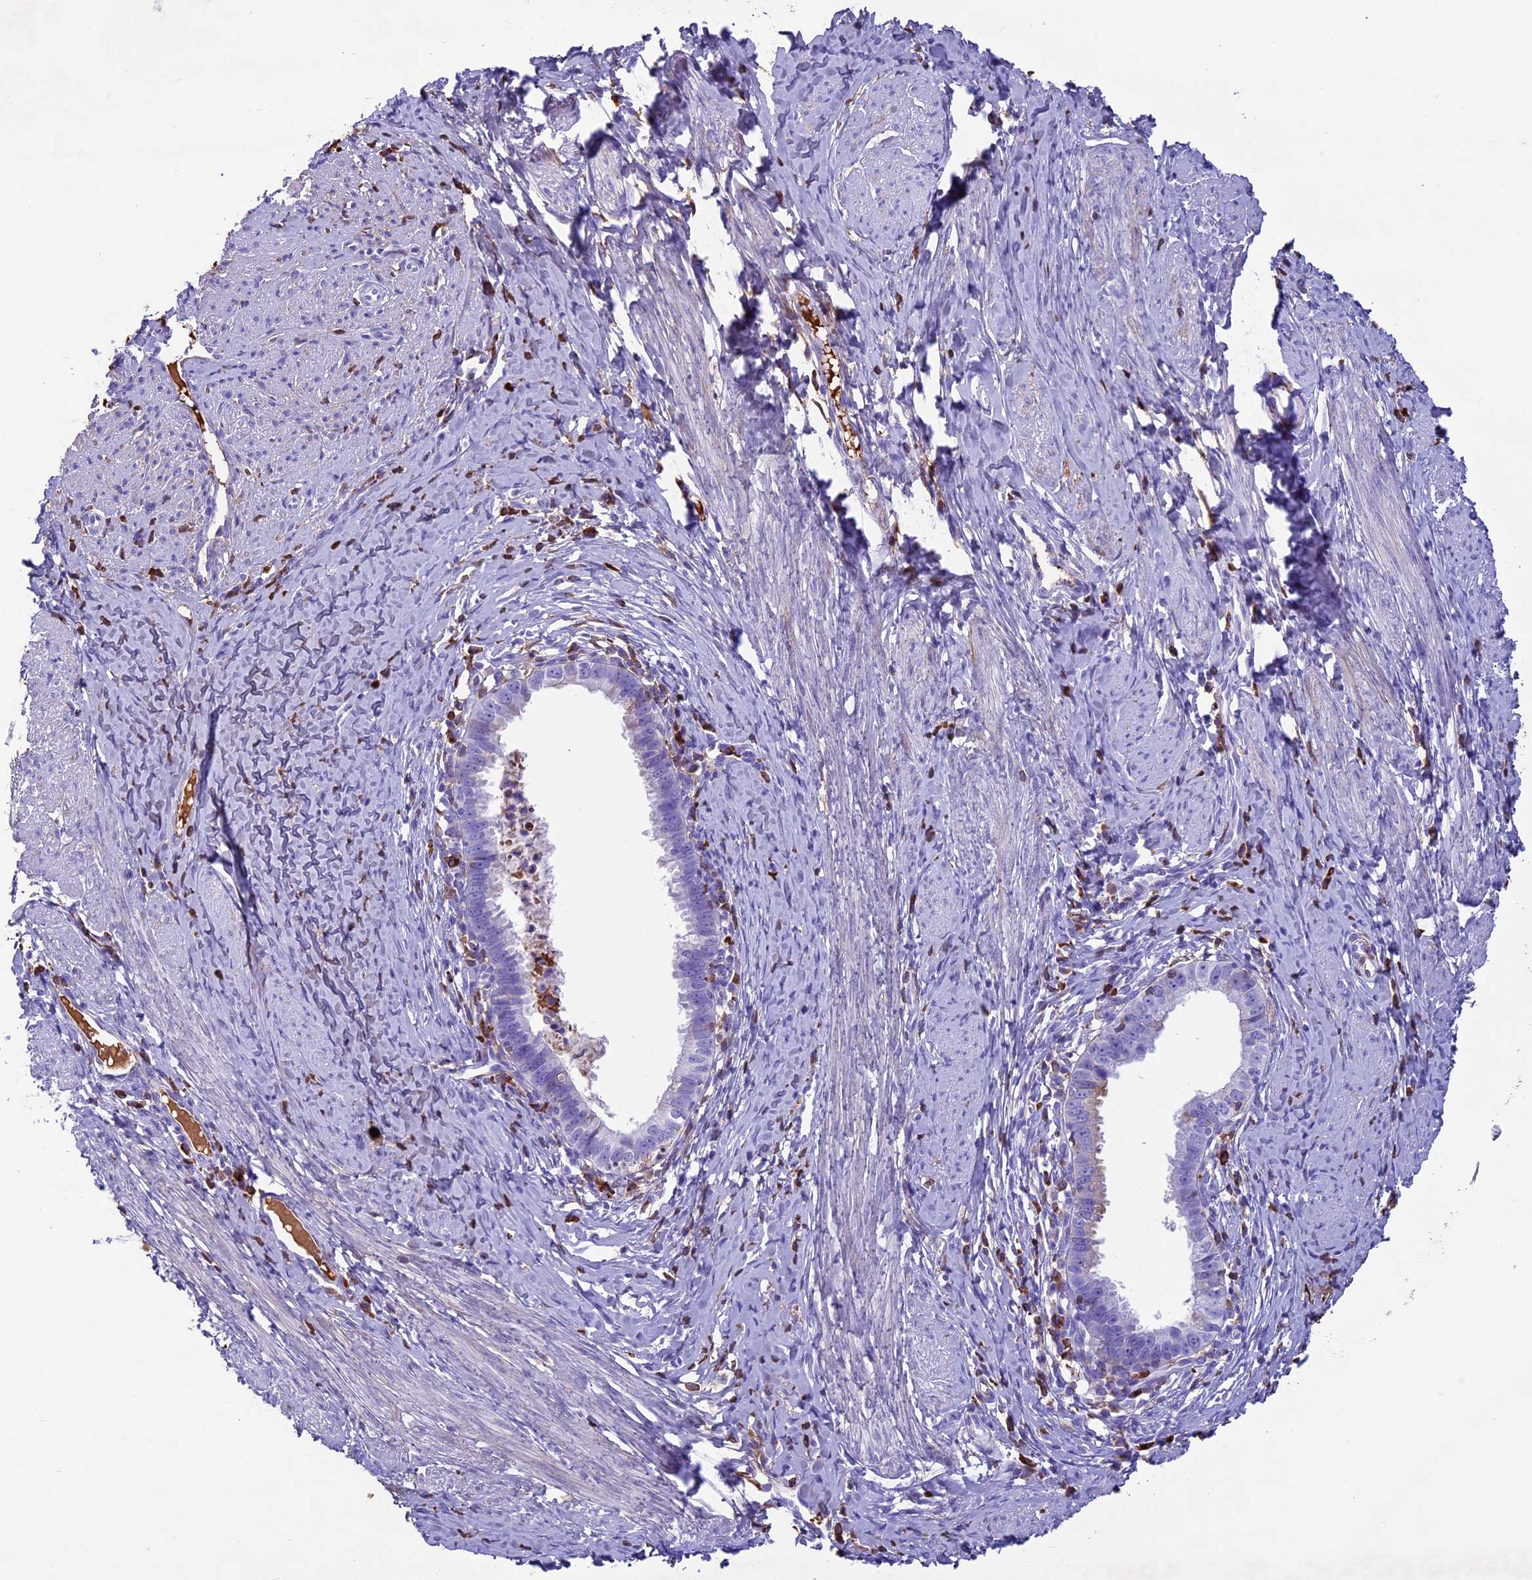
{"staining": {"intensity": "negative", "quantity": "none", "location": "none"}, "tissue": "cervical cancer", "cell_type": "Tumor cells", "image_type": "cancer", "snomed": [{"axis": "morphology", "description": "Adenocarcinoma, NOS"}, {"axis": "topography", "description": "Cervix"}], "caption": "Histopathology image shows no protein positivity in tumor cells of cervical cancer (adenocarcinoma) tissue. (DAB (3,3'-diaminobenzidine) immunohistochemistry (IHC) visualized using brightfield microscopy, high magnification).", "gene": "IGSF6", "patient": {"sex": "female", "age": 36}}